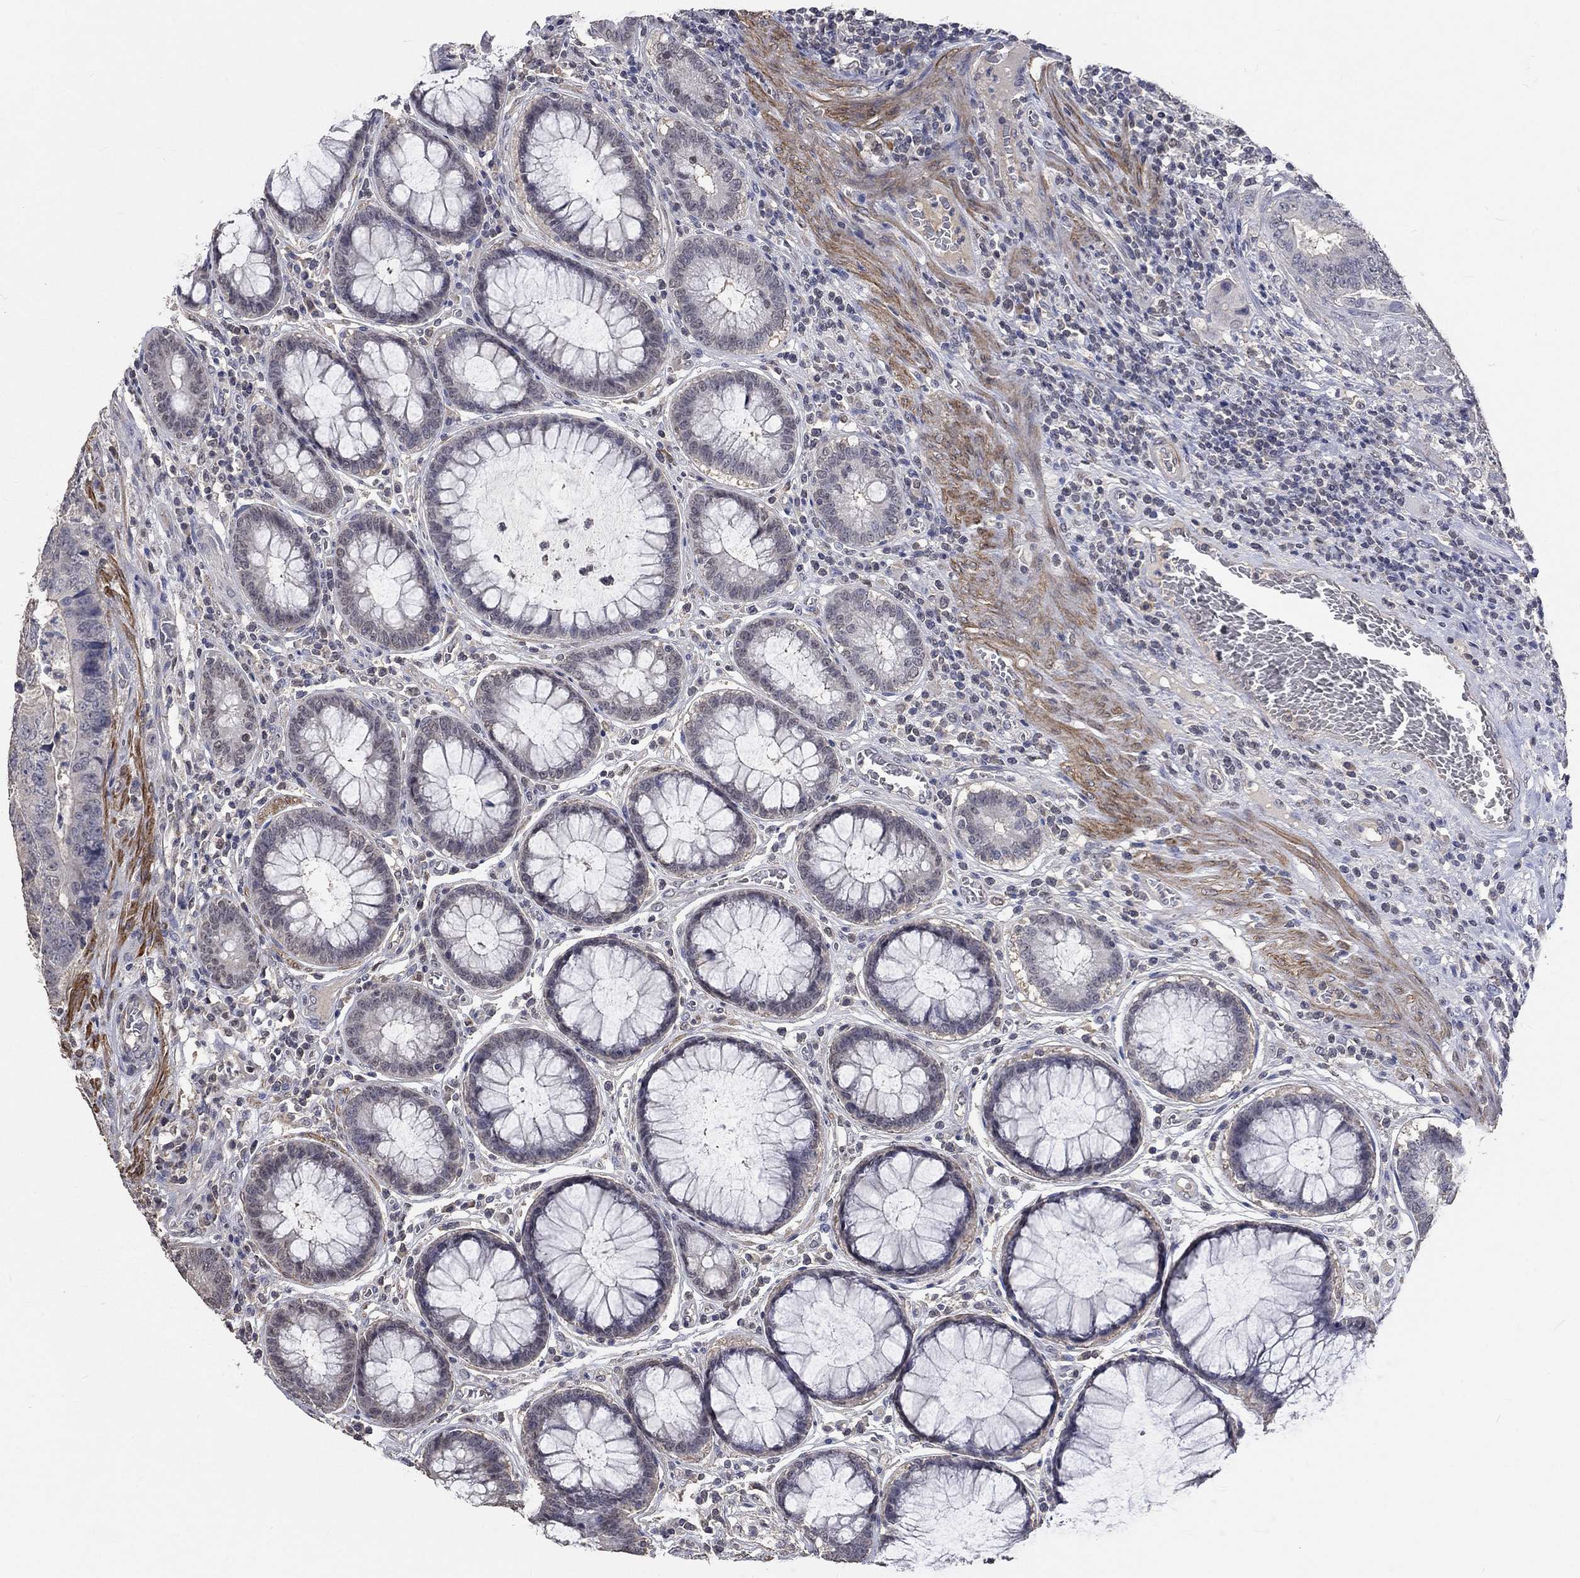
{"staining": {"intensity": "negative", "quantity": "none", "location": "none"}, "tissue": "colorectal cancer", "cell_type": "Tumor cells", "image_type": "cancer", "snomed": [{"axis": "morphology", "description": "Adenocarcinoma, NOS"}, {"axis": "topography", "description": "Colon"}], "caption": "The image shows no staining of tumor cells in colorectal adenocarcinoma. The staining was performed using DAB (3,3'-diaminobenzidine) to visualize the protein expression in brown, while the nuclei were stained in blue with hematoxylin (Magnification: 20x).", "gene": "ZBTB18", "patient": {"sex": "female", "age": 48}}